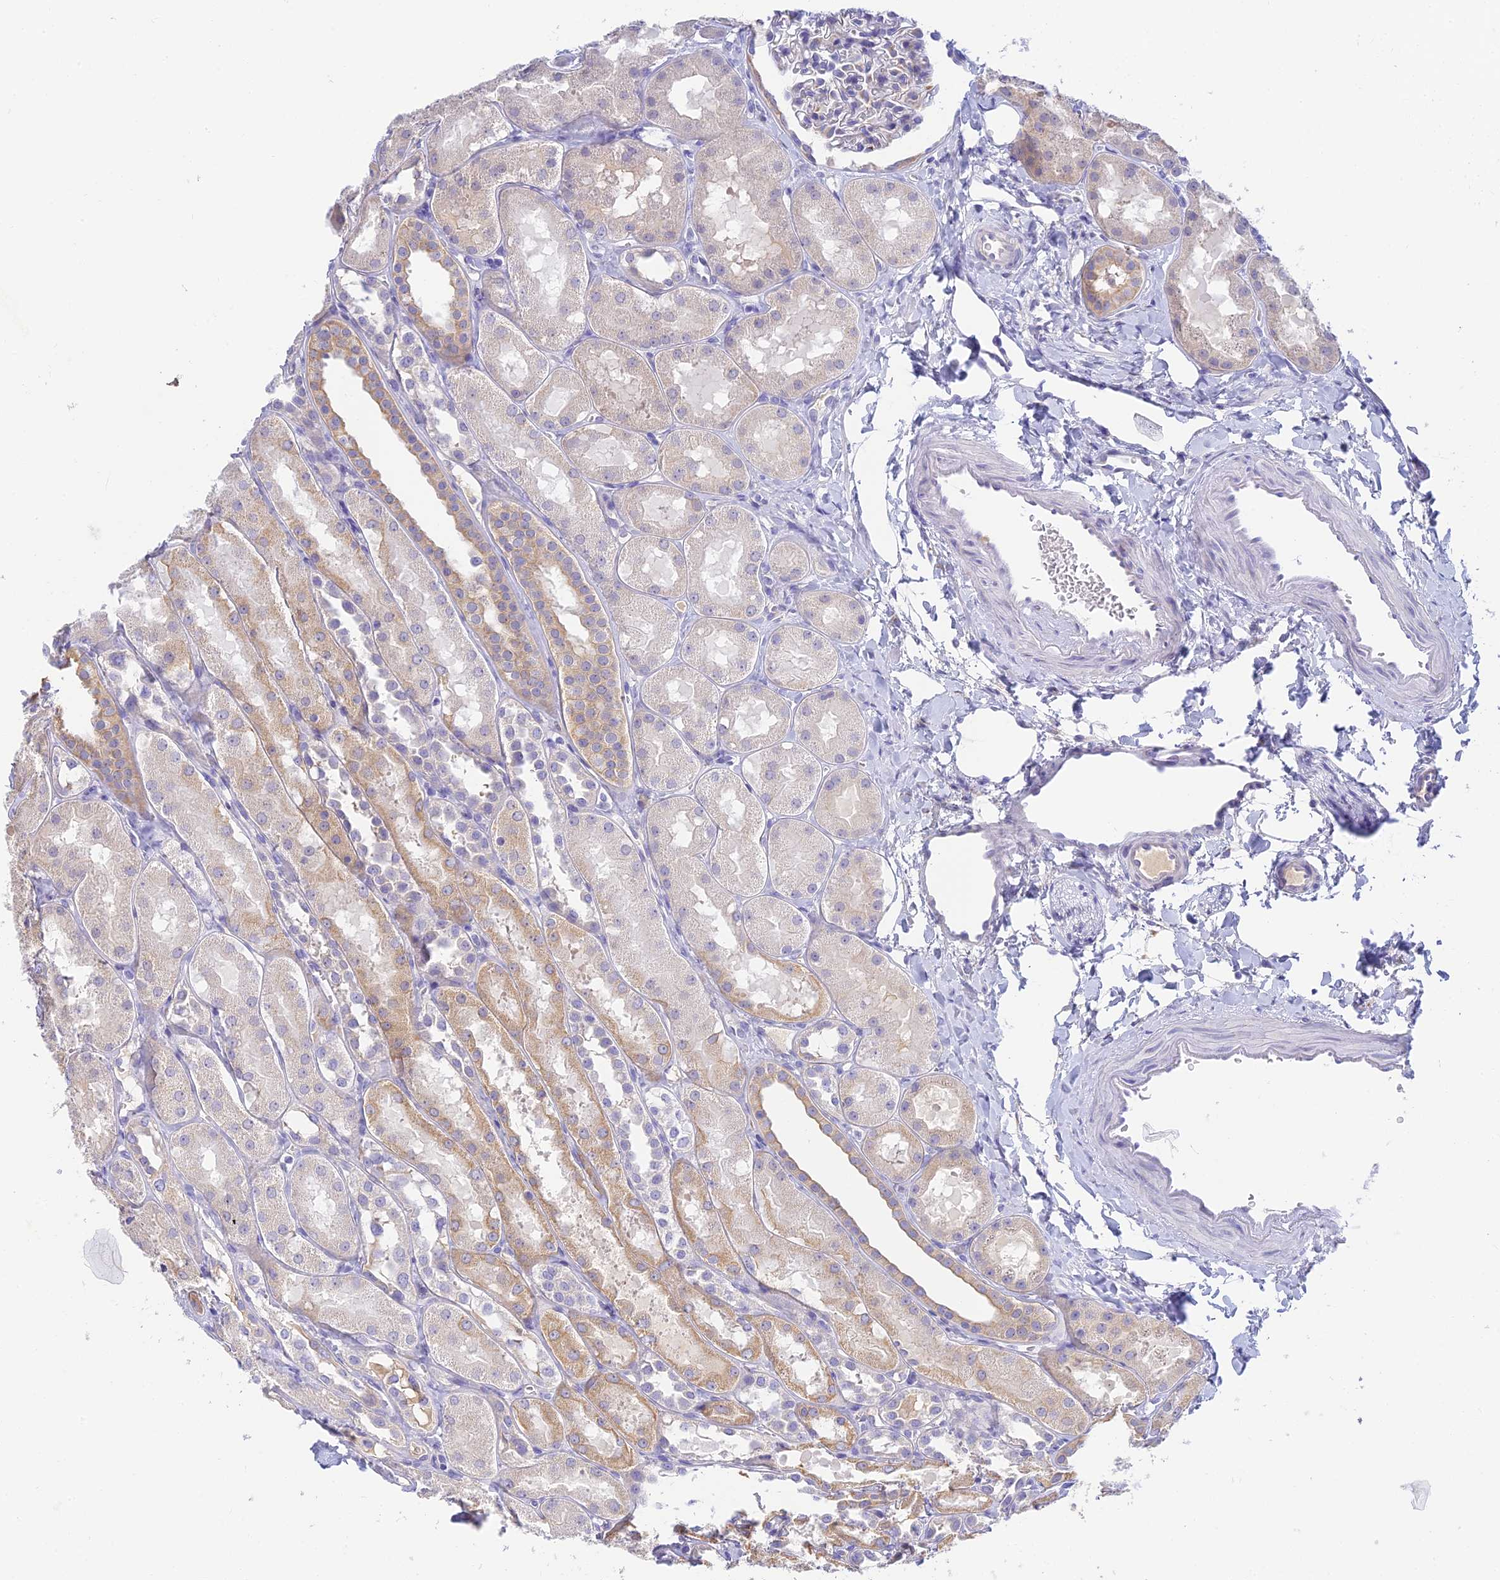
{"staining": {"intensity": "negative", "quantity": "none", "location": "none"}, "tissue": "kidney", "cell_type": "Cells in glomeruli", "image_type": "normal", "snomed": [{"axis": "morphology", "description": "Normal tissue, NOS"}, {"axis": "topography", "description": "Kidney"}, {"axis": "topography", "description": "Urinary bladder"}], "caption": "Immunohistochemistry photomicrograph of benign kidney: kidney stained with DAB (3,3'-diaminobenzidine) shows no significant protein staining in cells in glomeruli. (Stains: DAB (3,3'-diaminobenzidine) immunohistochemistry (IHC) with hematoxylin counter stain, Microscopy: brightfield microscopy at high magnification).", "gene": "INTS13", "patient": {"sex": "male", "age": 16}}